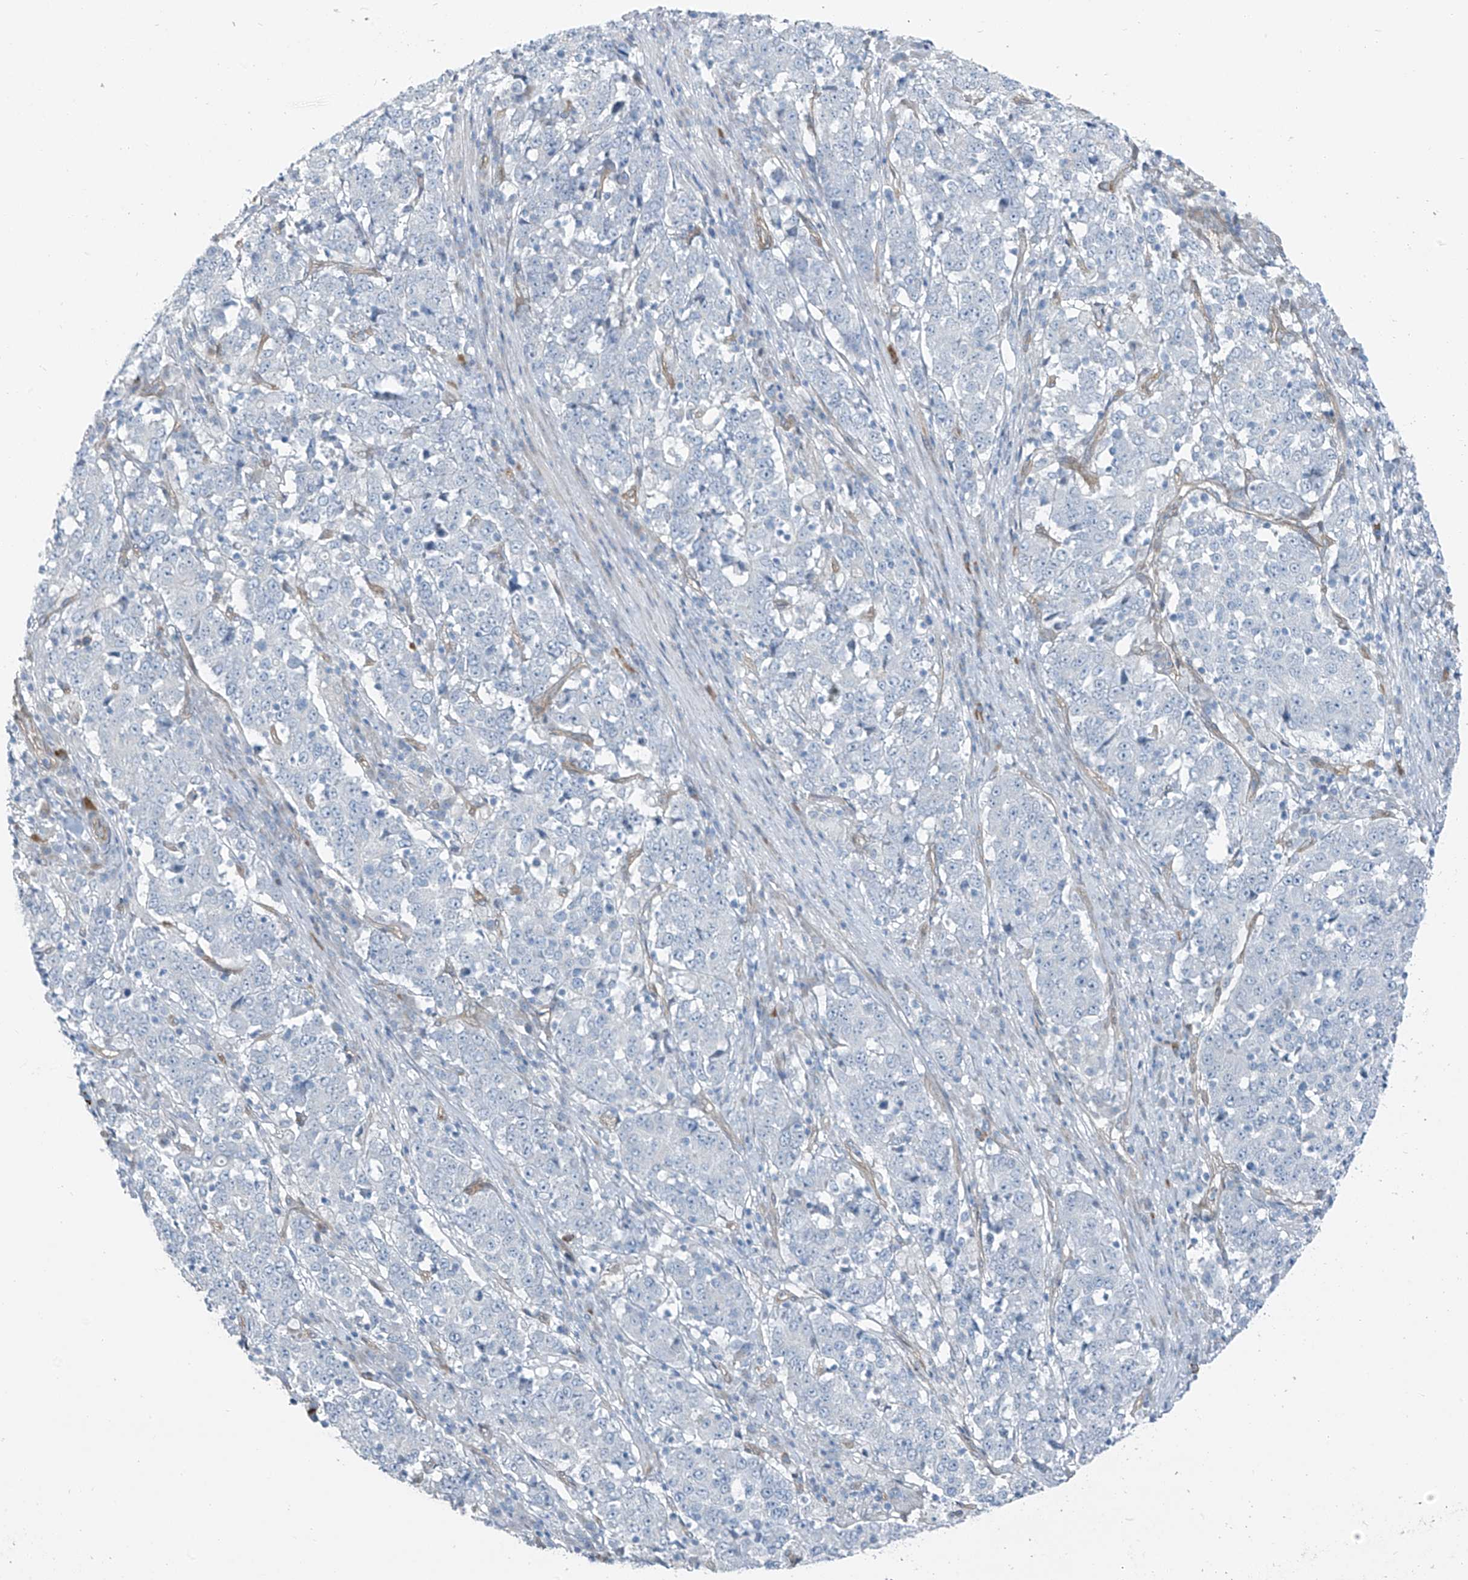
{"staining": {"intensity": "negative", "quantity": "none", "location": "none"}, "tissue": "stomach cancer", "cell_type": "Tumor cells", "image_type": "cancer", "snomed": [{"axis": "morphology", "description": "Adenocarcinoma, NOS"}, {"axis": "topography", "description": "Stomach"}], "caption": "Stomach cancer was stained to show a protein in brown. There is no significant staining in tumor cells. Nuclei are stained in blue.", "gene": "TNS2", "patient": {"sex": "male", "age": 59}}